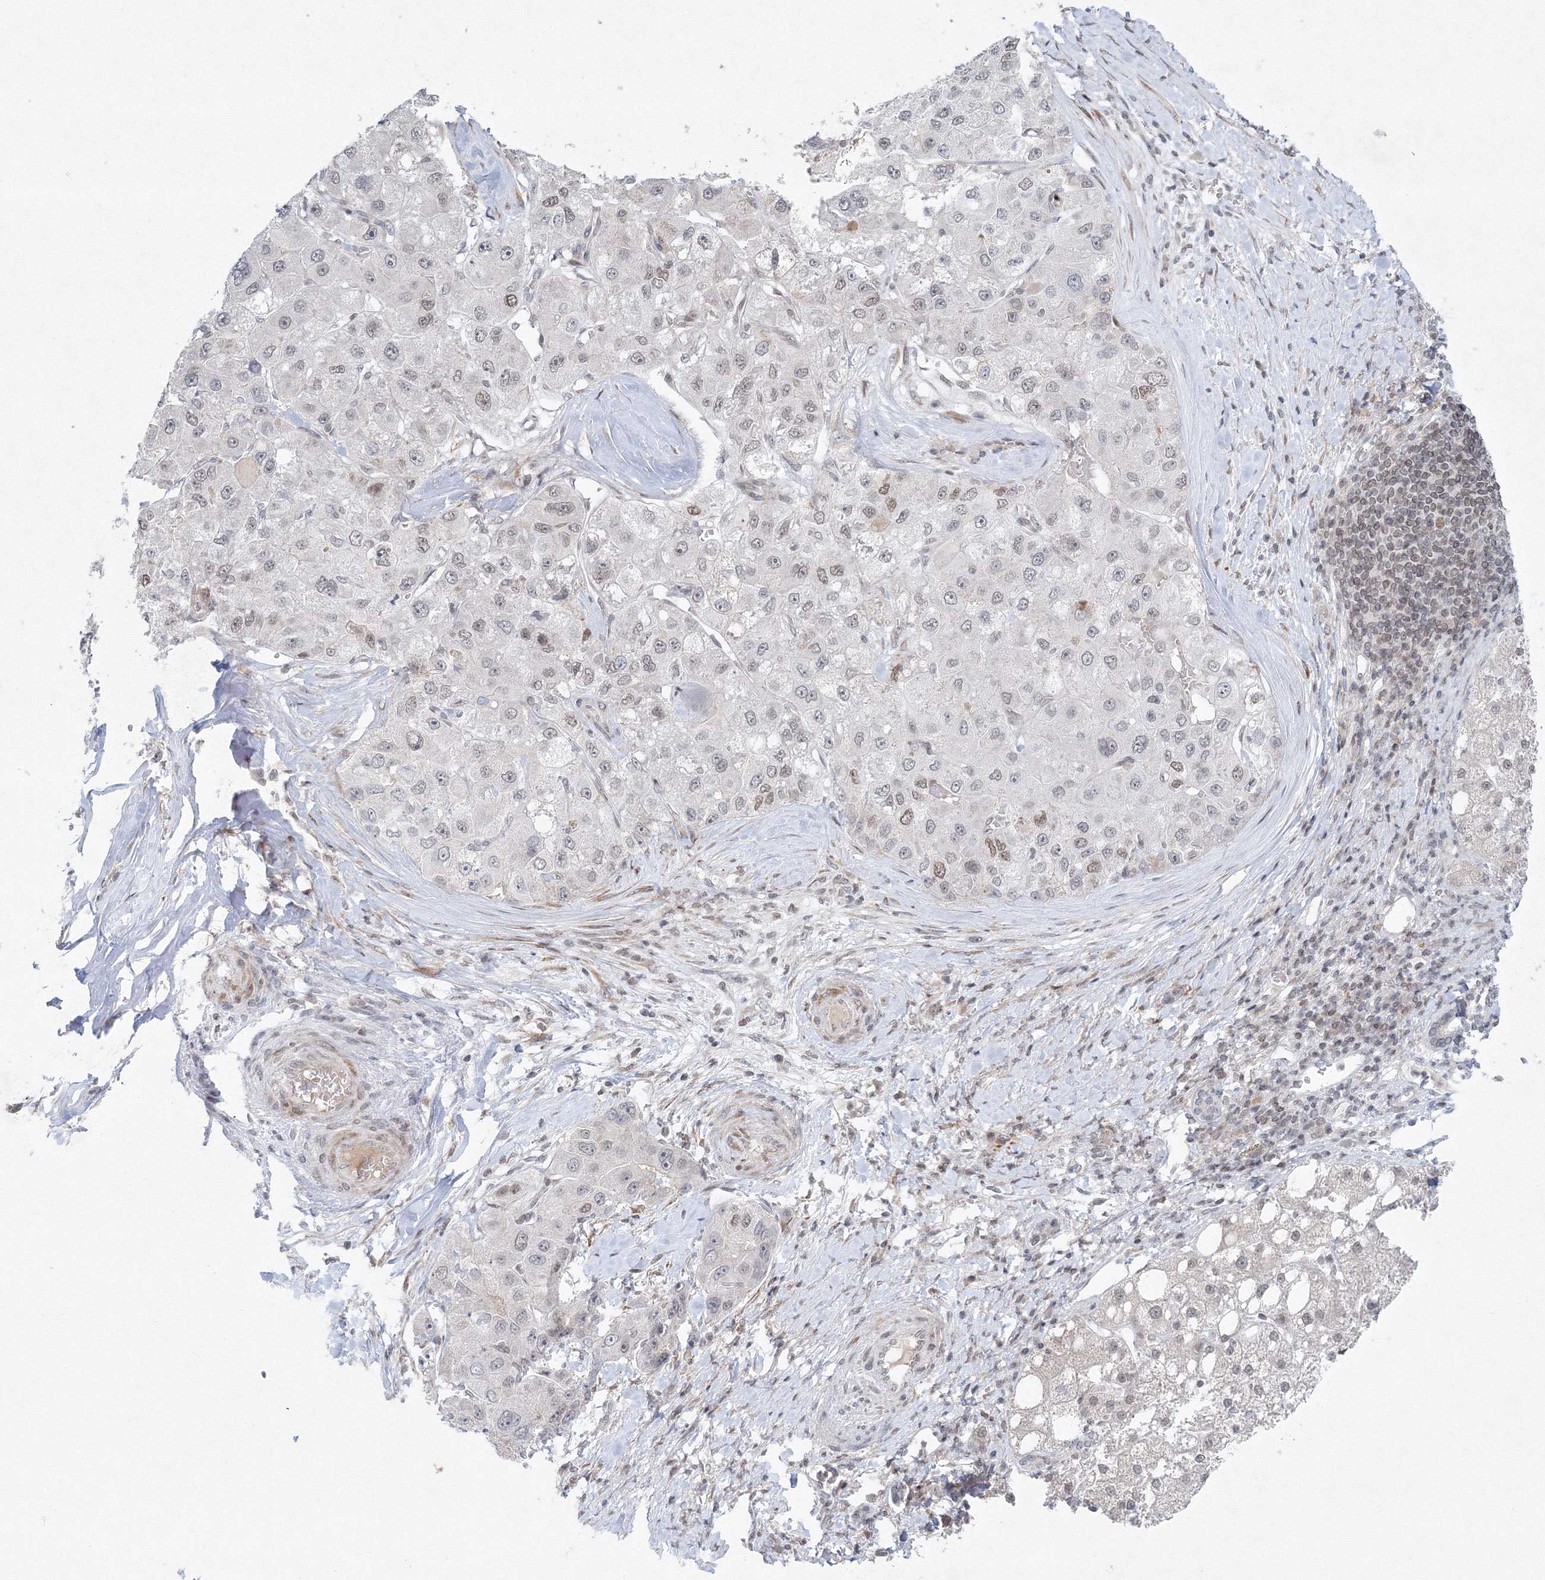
{"staining": {"intensity": "negative", "quantity": "none", "location": "none"}, "tissue": "liver cancer", "cell_type": "Tumor cells", "image_type": "cancer", "snomed": [{"axis": "morphology", "description": "Carcinoma, Hepatocellular, NOS"}, {"axis": "topography", "description": "Liver"}], "caption": "This is a micrograph of immunohistochemistry (IHC) staining of liver cancer (hepatocellular carcinoma), which shows no expression in tumor cells.", "gene": "KIF4A", "patient": {"sex": "male", "age": 80}}